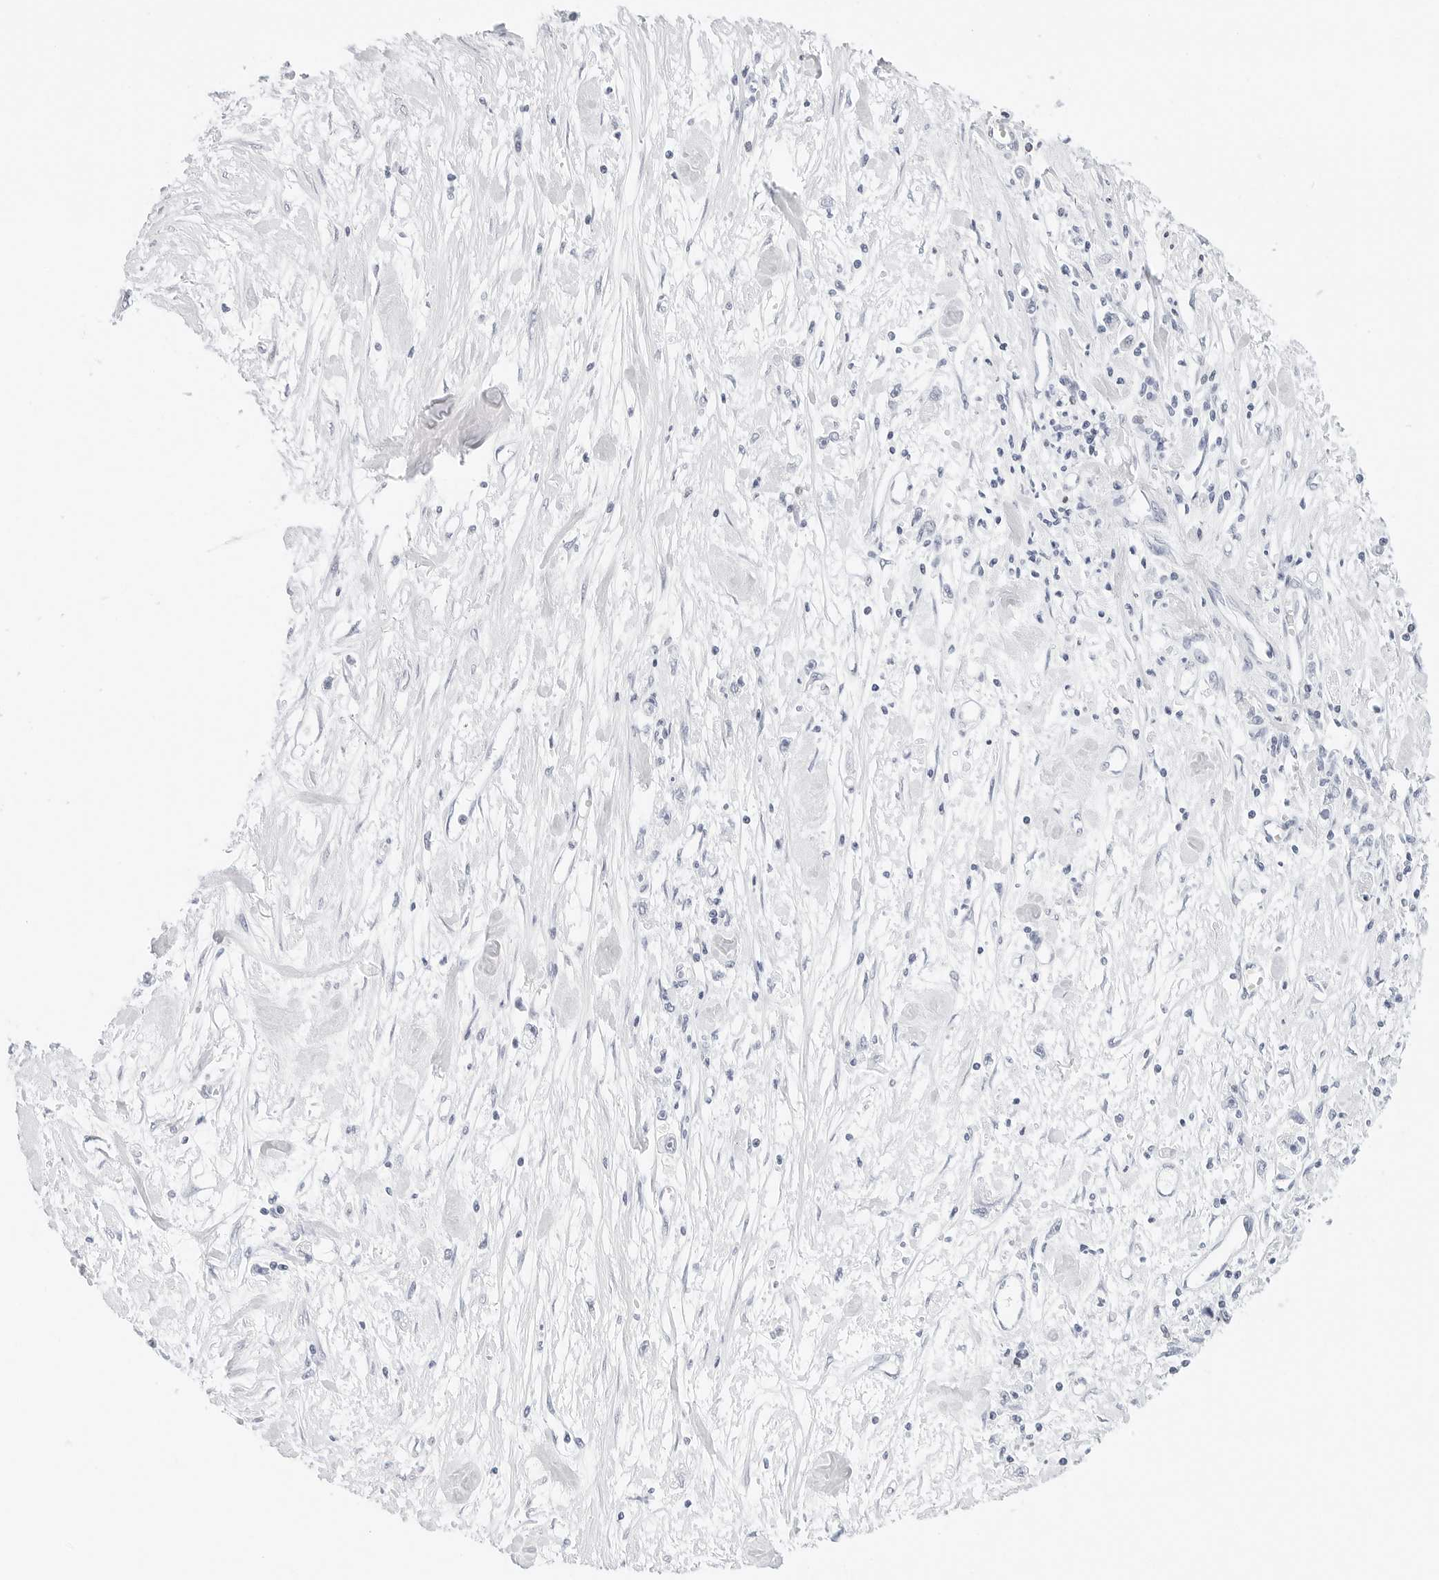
{"staining": {"intensity": "negative", "quantity": "none", "location": "none"}, "tissue": "stomach cancer", "cell_type": "Tumor cells", "image_type": "cancer", "snomed": [{"axis": "morphology", "description": "Adenocarcinoma, NOS"}, {"axis": "topography", "description": "Stomach"}], "caption": "Immunohistochemistry of stomach cancer demonstrates no positivity in tumor cells.", "gene": "CD22", "patient": {"sex": "female", "age": 59}}